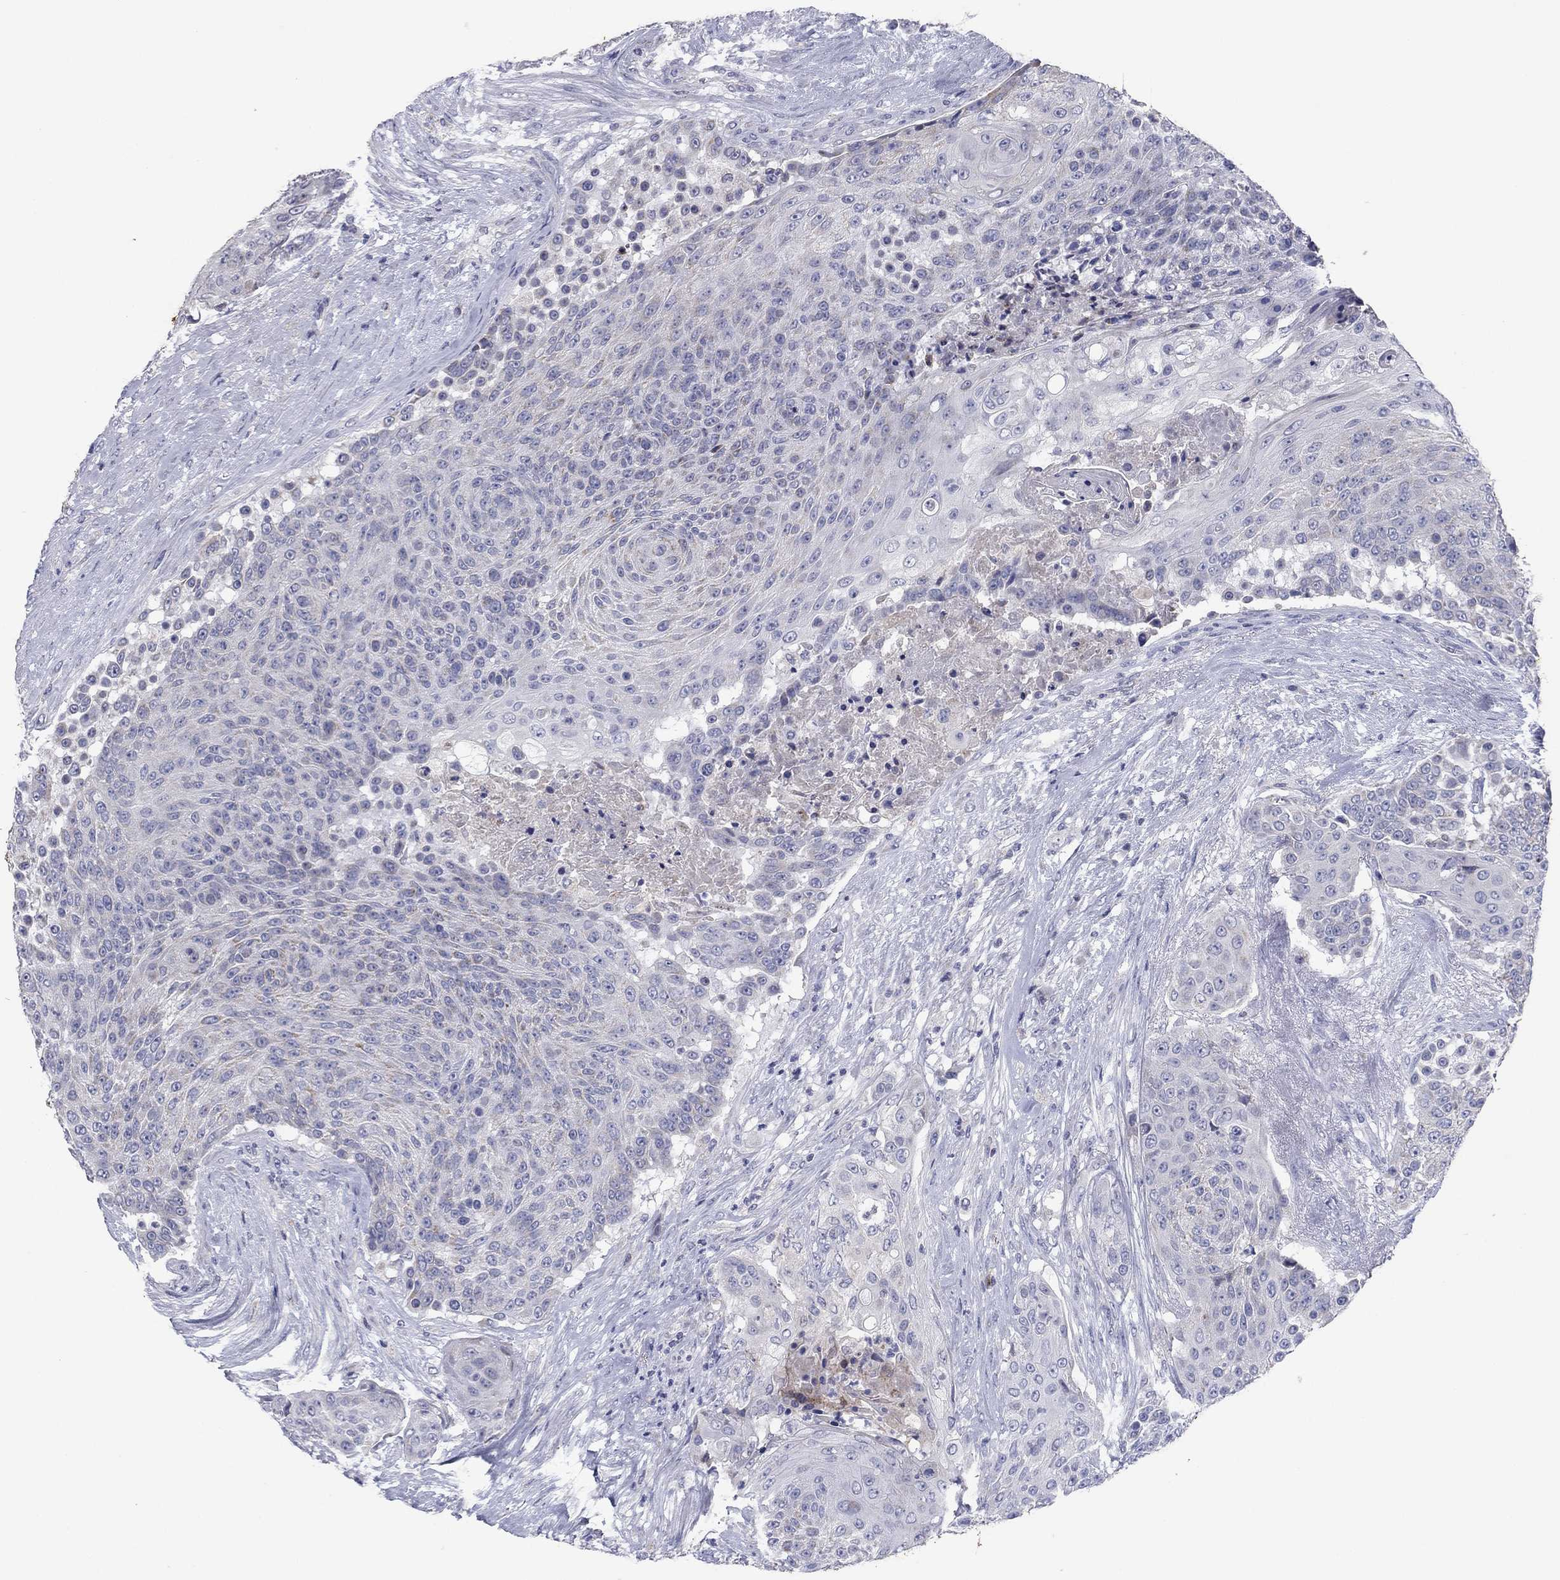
{"staining": {"intensity": "negative", "quantity": "none", "location": "none"}, "tissue": "urothelial cancer", "cell_type": "Tumor cells", "image_type": "cancer", "snomed": [{"axis": "morphology", "description": "Urothelial carcinoma, High grade"}, {"axis": "topography", "description": "Urinary bladder"}], "caption": "Immunohistochemical staining of high-grade urothelial carcinoma shows no significant positivity in tumor cells.", "gene": "PTGDS", "patient": {"sex": "female", "age": 63}}